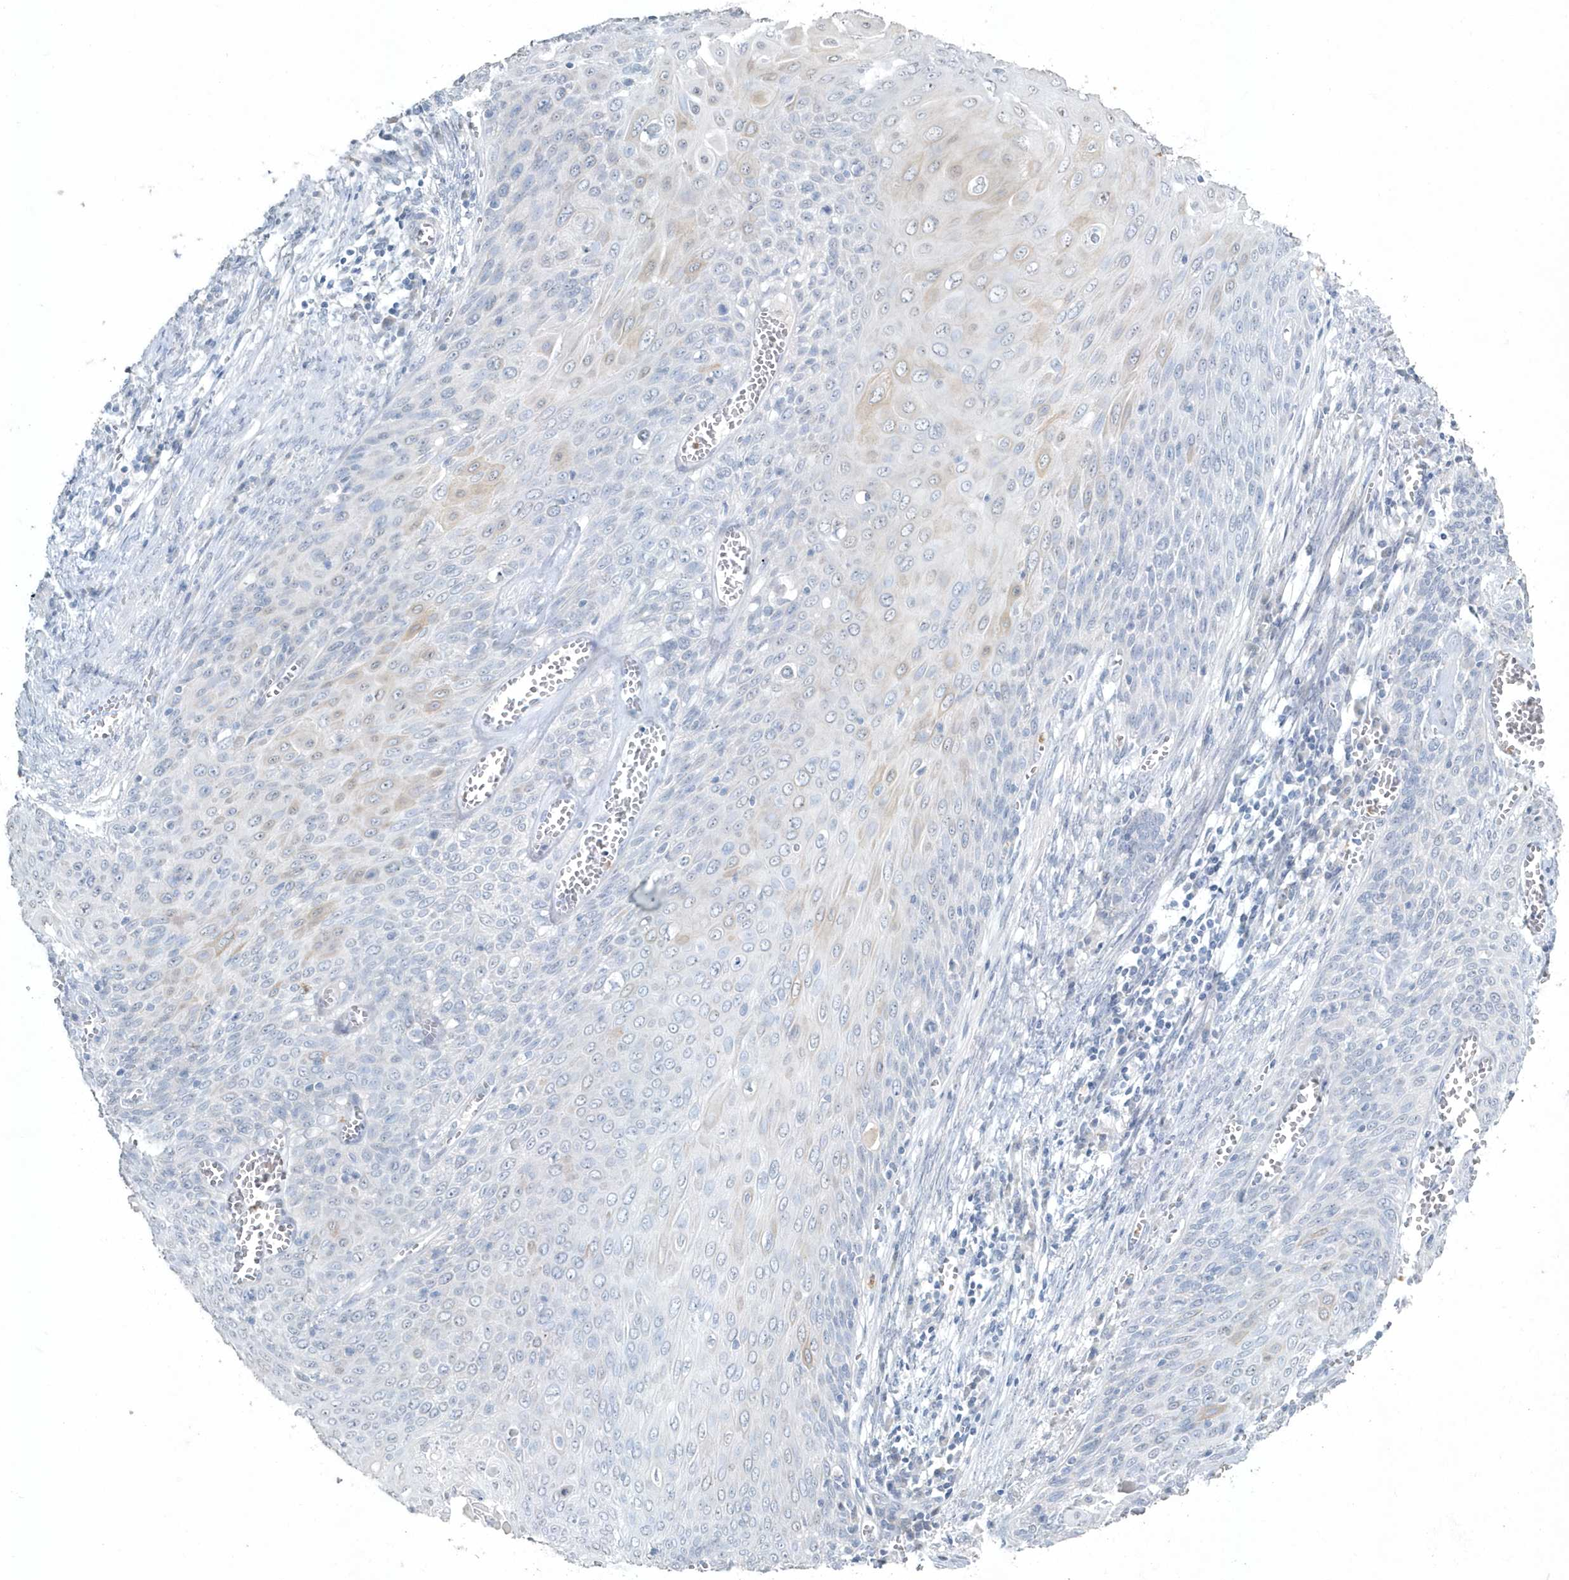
{"staining": {"intensity": "negative", "quantity": "none", "location": "none"}, "tissue": "cervical cancer", "cell_type": "Tumor cells", "image_type": "cancer", "snomed": [{"axis": "morphology", "description": "Squamous cell carcinoma, NOS"}, {"axis": "topography", "description": "Cervix"}], "caption": "The image reveals no staining of tumor cells in cervical cancer. Brightfield microscopy of IHC stained with DAB (brown) and hematoxylin (blue), captured at high magnification.", "gene": "MYOT", "patient": {"sex": "female", "age": 39}}